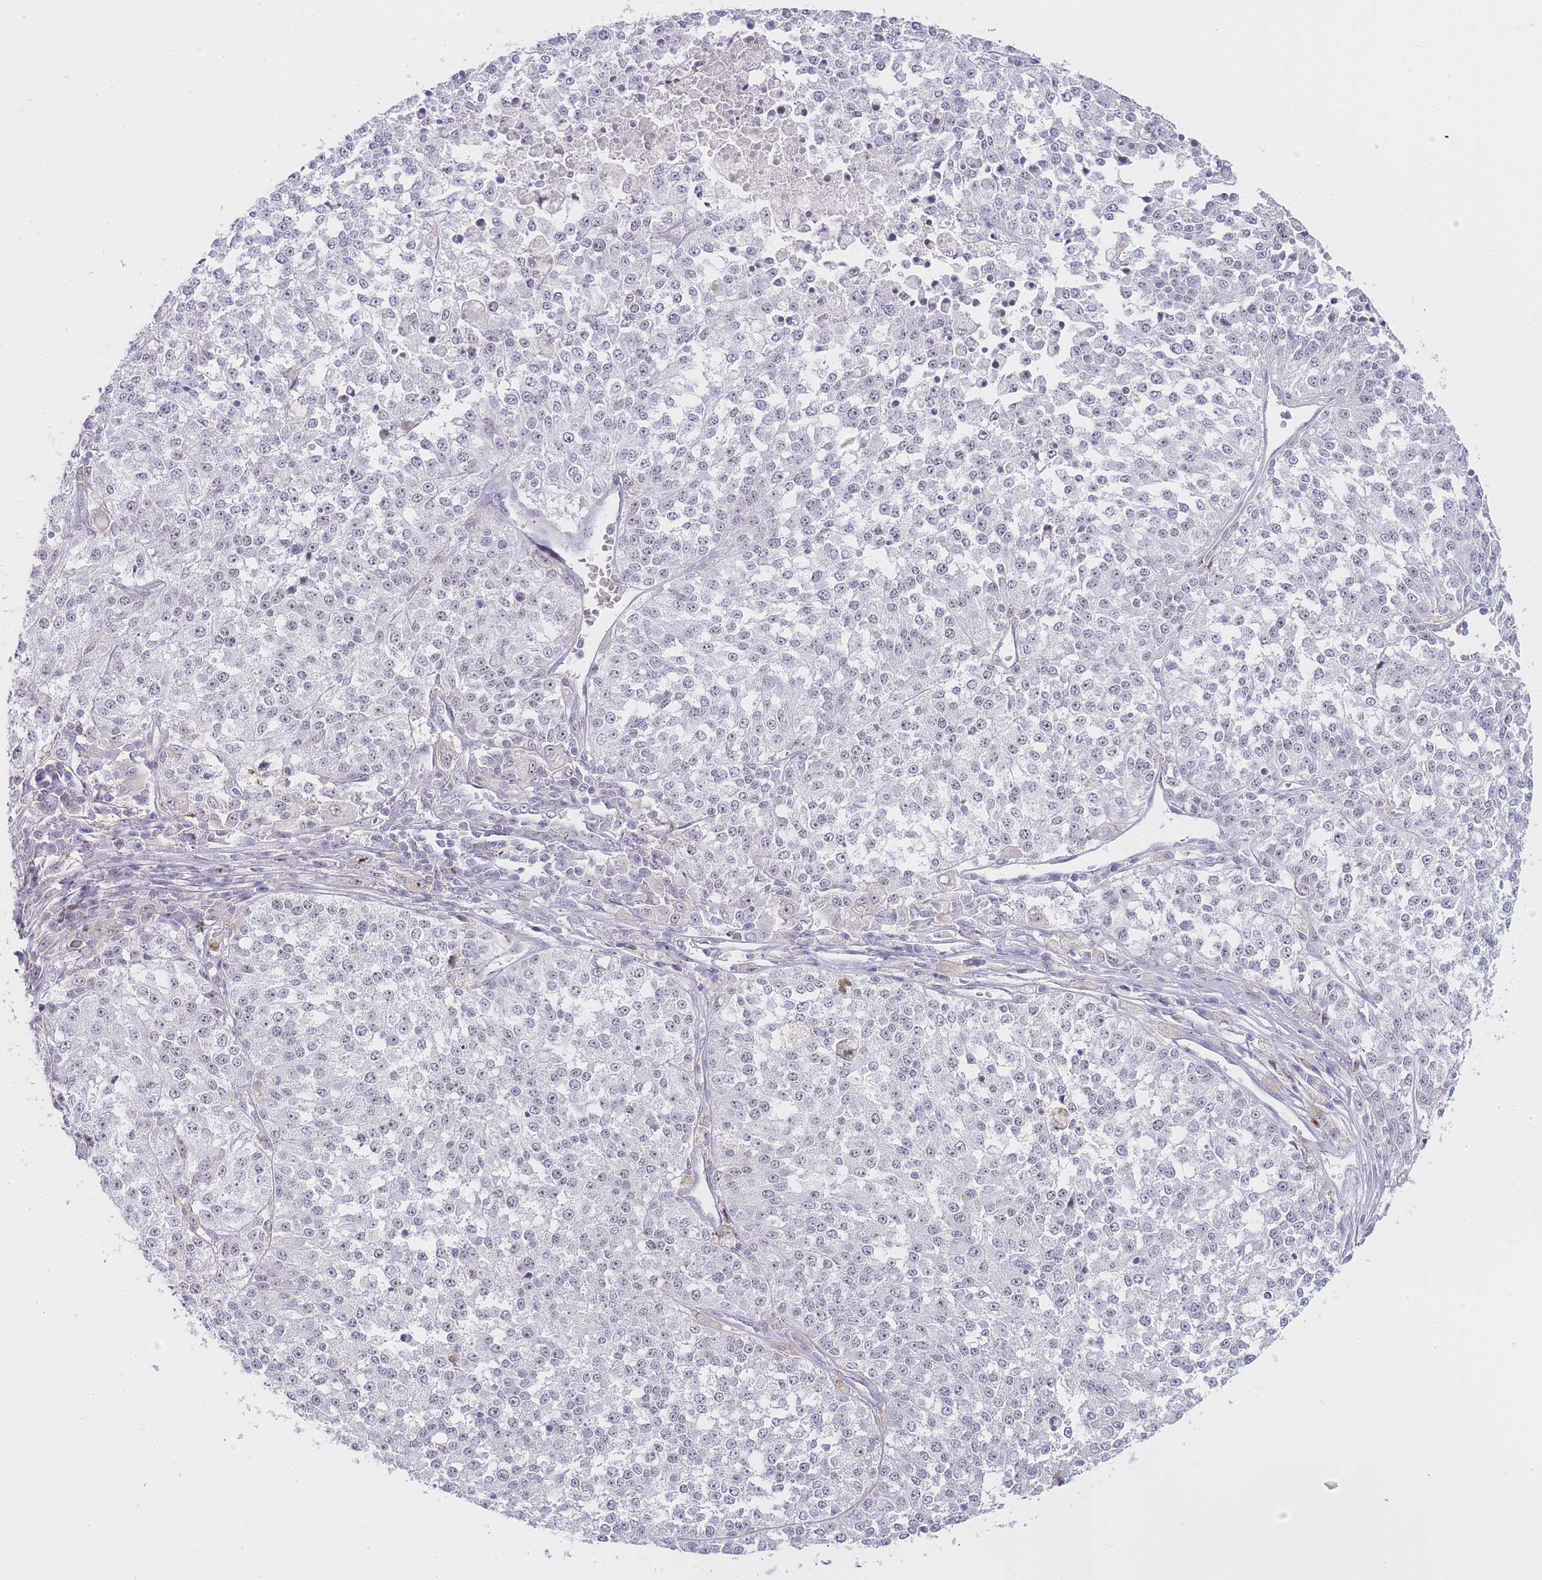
{"staining": {"intensity": "negative", "quantity": "none", "location": "none"}, "tissue": "melanoma", "cell_type": "Tumor cells", "image_type": "cancer", "snomed": [{"axis": "morphology", "description": "Malignant melanoma, NOS"}, {"axis": "topography", "description": "Skin"}], "caption": "DAB immunohistochemical staining of malignant melanoma displays no significant staining in tumor cells. The staining is performed using DAB brown chromogen with nuclei counter-stained in using hematoxylin.", "gene": "NOP14", "patient": {"sex": "female", "age": 64}}